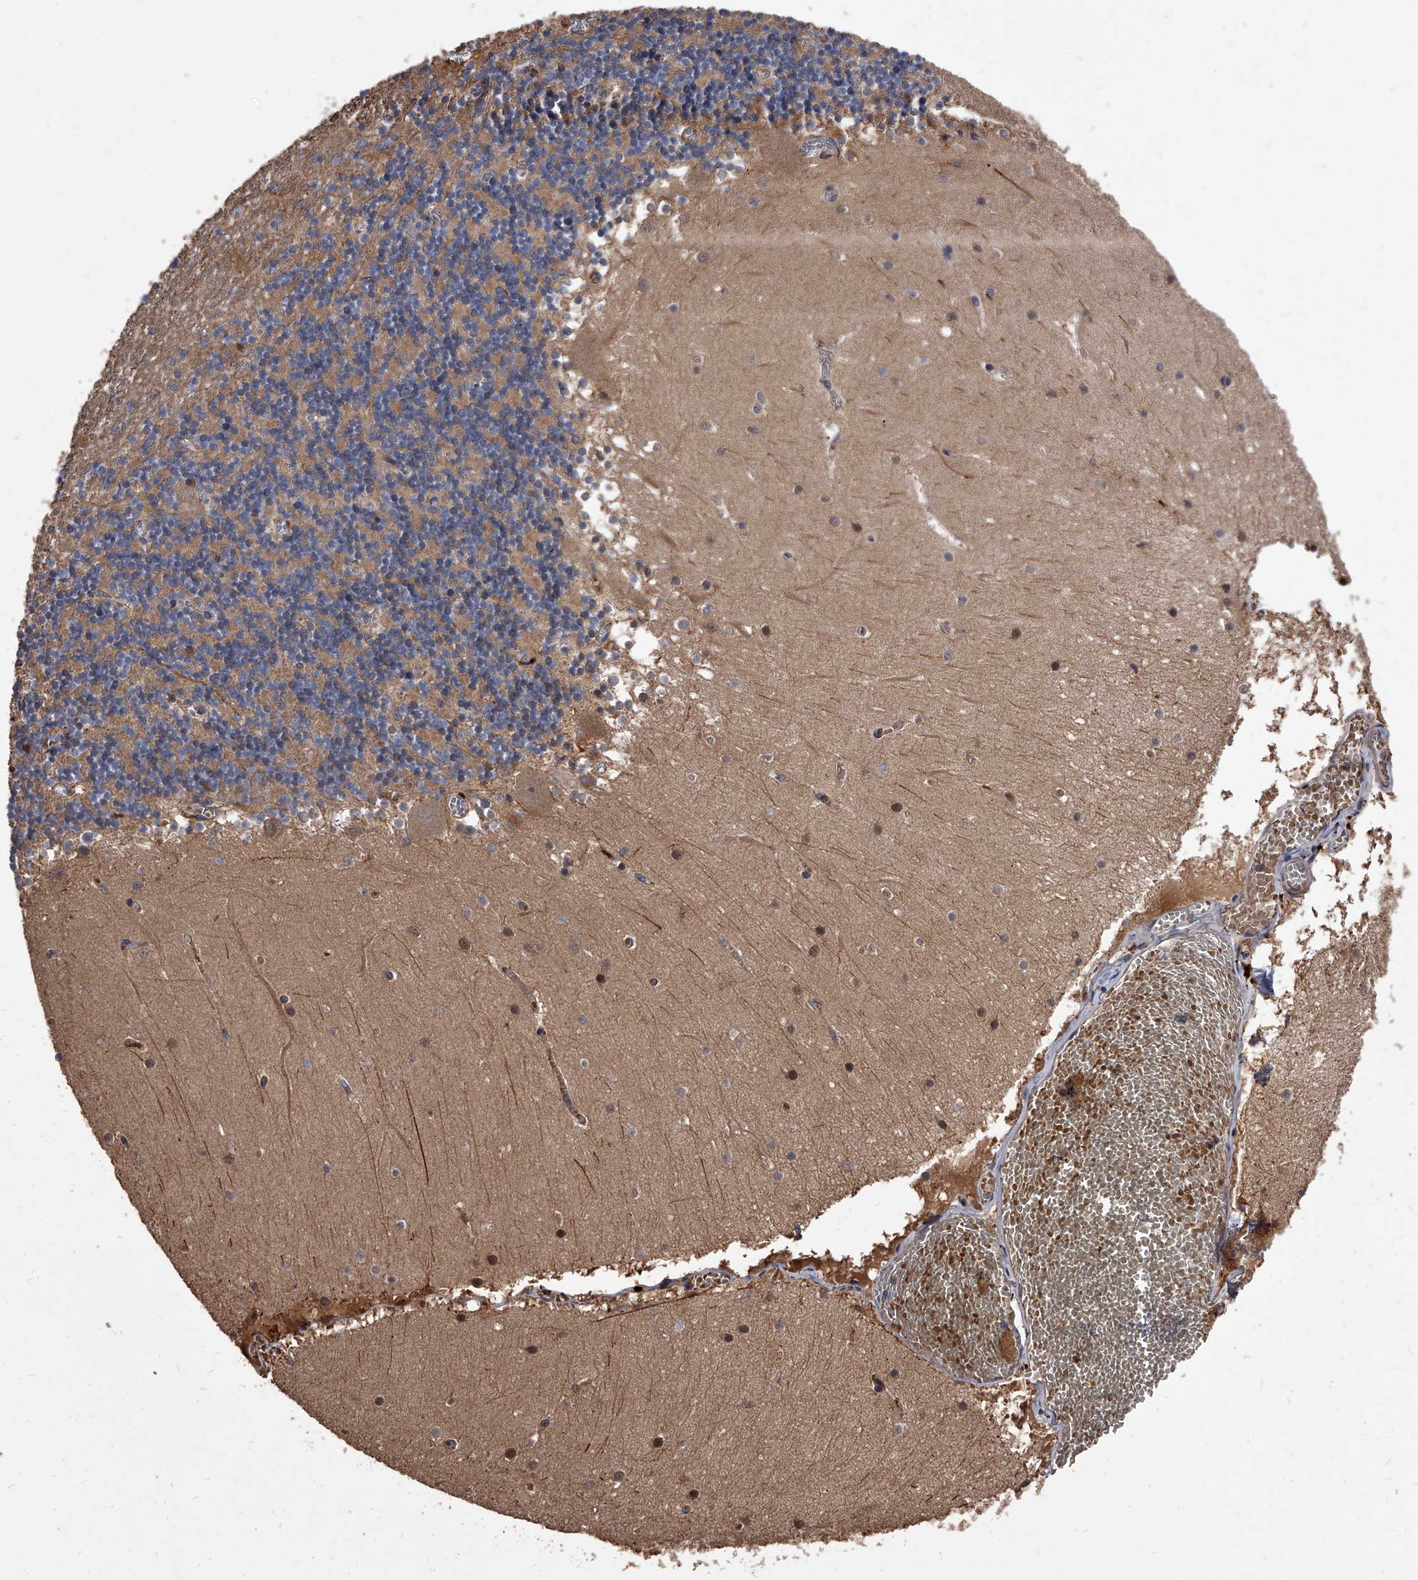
{"staining": {"intensity": "negative", "quantity": "none", "location": "none"}, "tissue": "cerebellum", "cell_type": "Cells in granular layer", "image_type": "normal", "snomed": [{"axis": "morphology", "description": "Normal tissue, NOS"}, {"axis": "topography", "description": "Cerebellum"}], "caption": "Immunohistochemistry image of unremarkable cerebellum: human cerebellum stained with DAB reveals no significant protein expression in cells in granular layer. The staining is performed using DAB brown chromogen with nuclei counter-stained in using hematoxylin.", "gene": "STK36", "patient": {"sex": "female", "age": 28}}